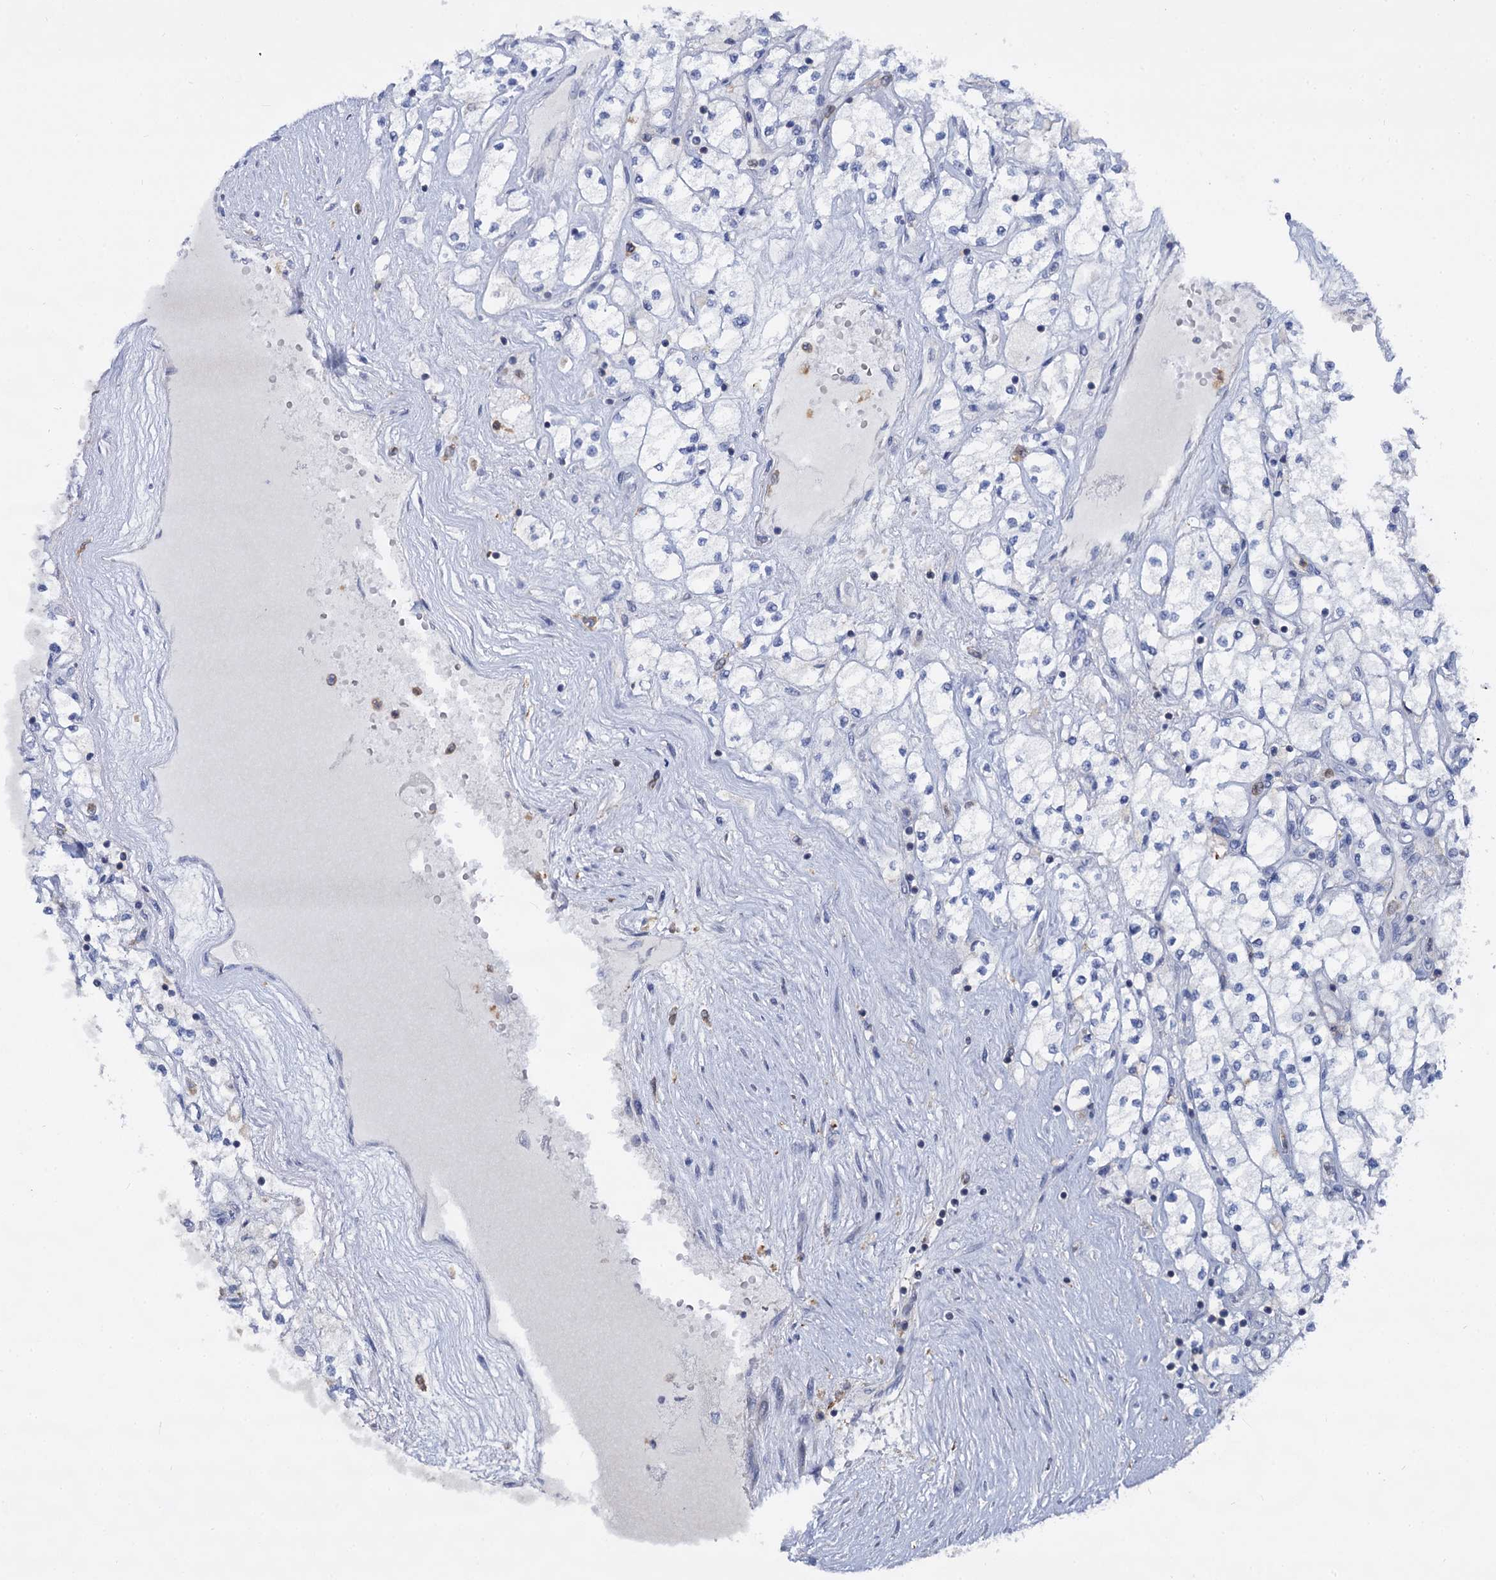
{"staining": {"intensity": "negative", "quantity": "none", "location": "none"}, "tissue": "renal cancer", "cell_type": "Tumor cells", "image_type": "cancer", "snomed": [{"axis": "morphology", "description": "Adenocarcinoma, NOS"}, {"axis": "topography", "description": "Kidney"}], "caption": "High power microscopy histopathology image of an immunohistochemistry (IHC) image of renal adenocarcinoma, revealing no significant positivity in tumor cells. (DAB immunohistochemistry (IHC) with hematoxylin counter stain).", "gene": "RHOG", "patient": {"sex": "male", "age": 80}}